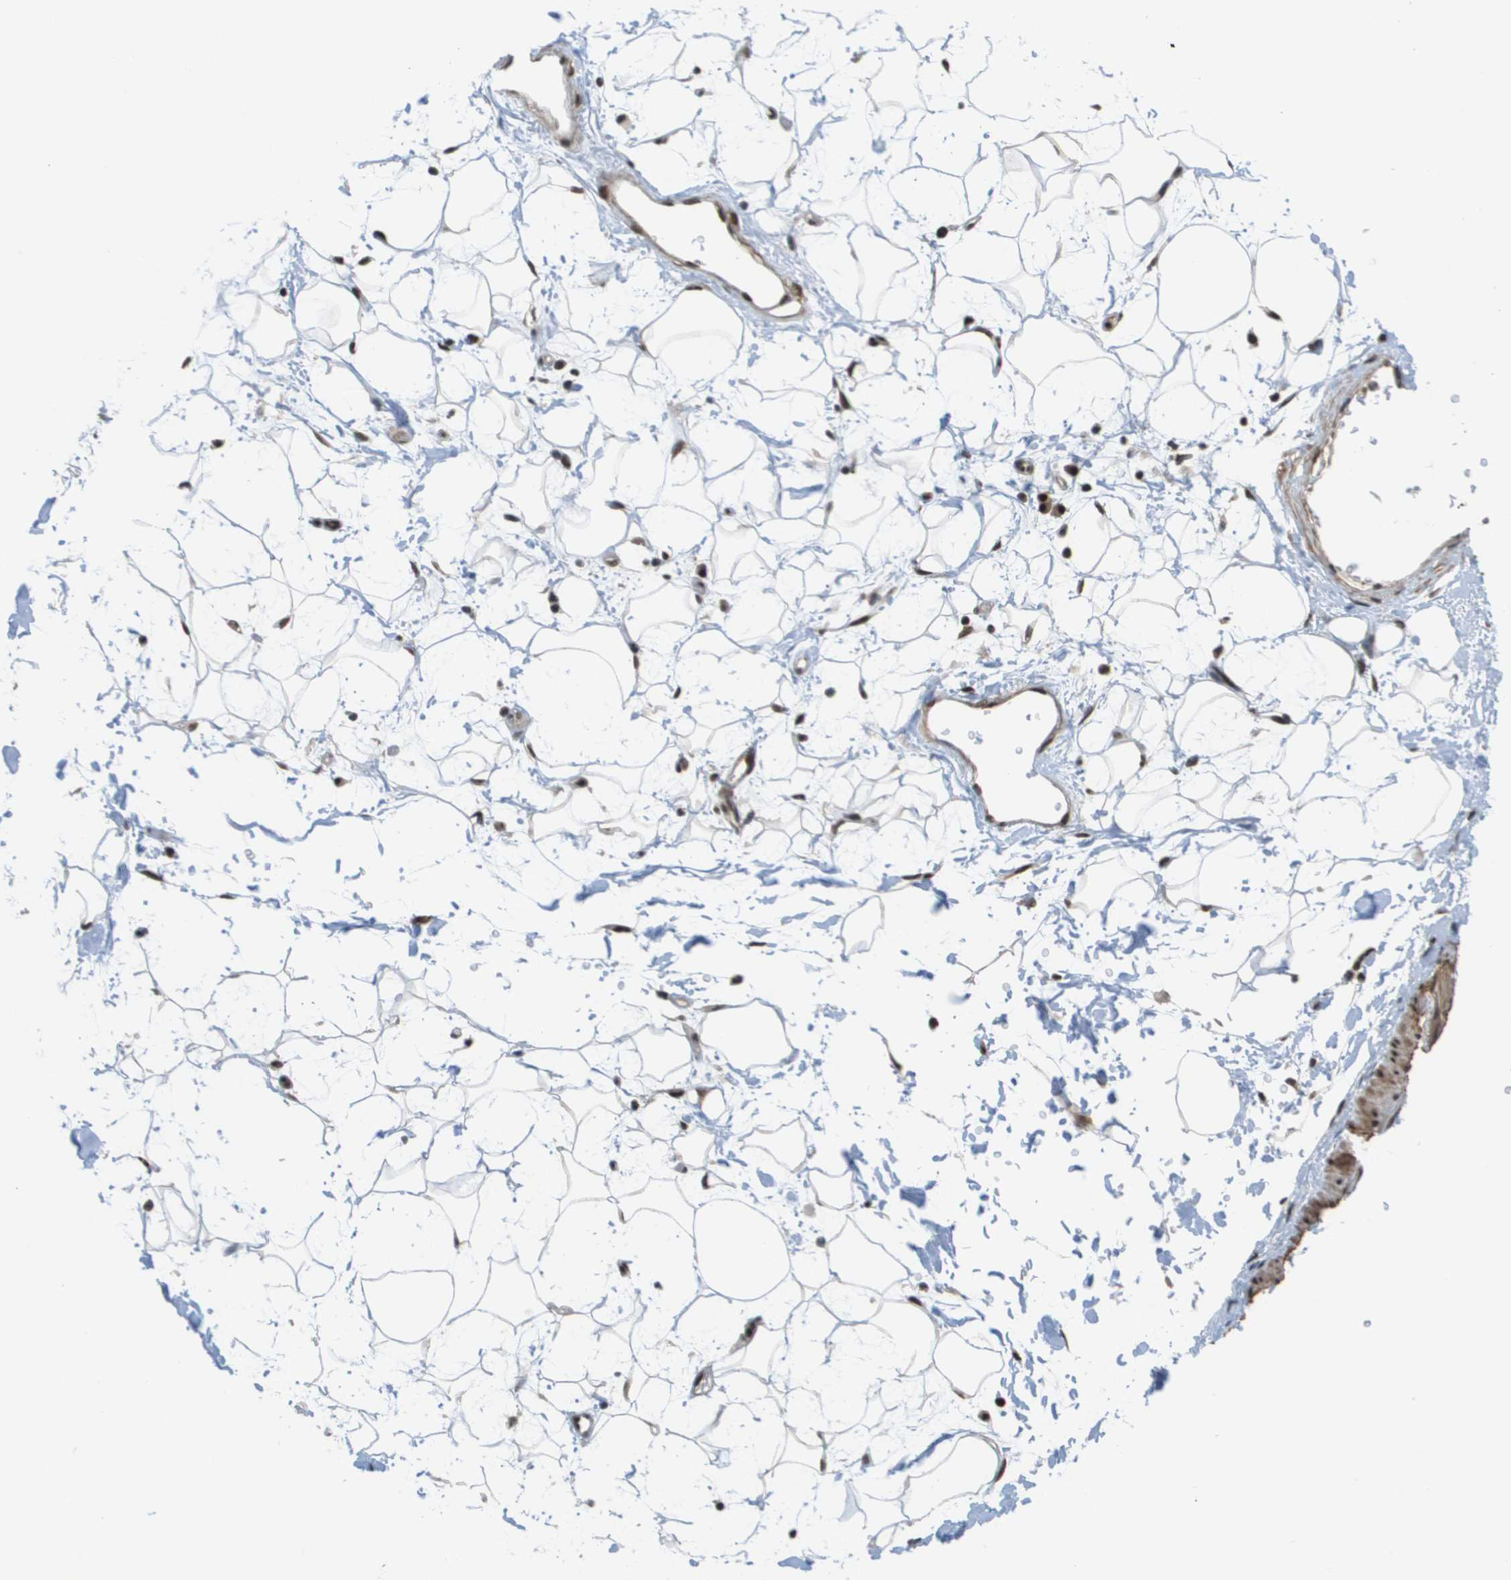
{"staining": {"intensity": "moderate", "quantity": ">75%", "location": "nuclear"}, "tissue": "adipose tissue", "cell_type": "Adipocytes", "image_type": "normal", "snomed": [{"axis": "morphology", "description": "Normal tissue, NOS"}, {"axis": "topography", "description": "Soft tissue"}], "caption": "The immunohistochemical stain labels moderate nuclear expression in adipocytes of benign adipose tissue.", "gene": "PRCC", "patient": {"sex": "male", "age": 72}}